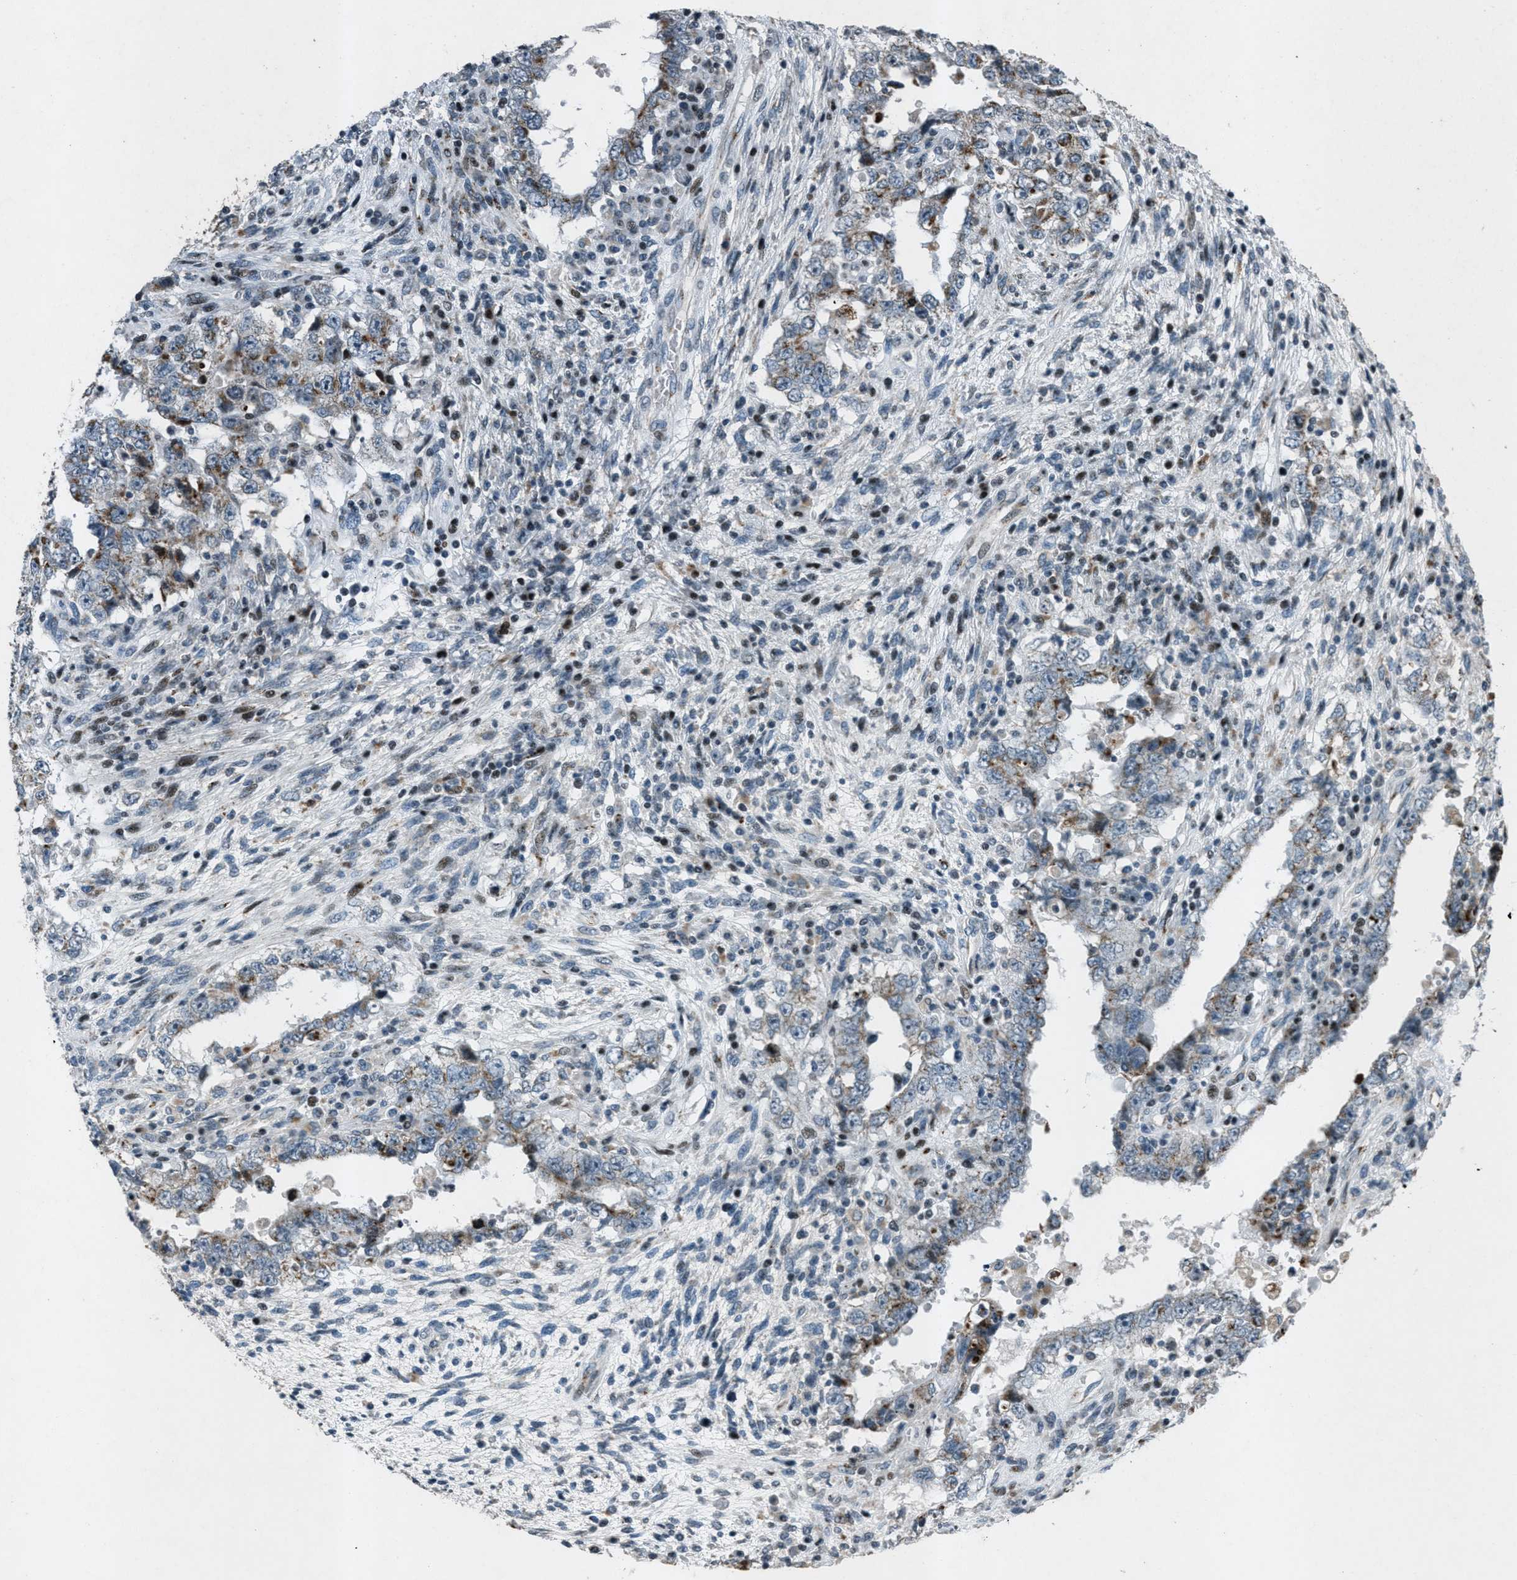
{"staining": {"intensity": "moderate", "quantity": "25%-75%", "location": "cytoplasmic/membranous"}, "tissue": "testis cancer", "cell_type": "Tumor cells", "image_type": "cancer", "snomed": [{"axis": "morphology", "description": "Carcinoma, Embryonal, NOS"}, {"axis": "topography", "description": "Testis"}], "caption": "This micrograph demonstrates testis cancer (embryonal carcinoma) stained with immunohistochemistry to label a protein in brown. The cytoplasmic/membranous of tumor cells show moderate positivity for the protein. Nuclei are counter-stained blue.", "gene": "GPC6", "patient": {"sex": "male", "age": 26}}